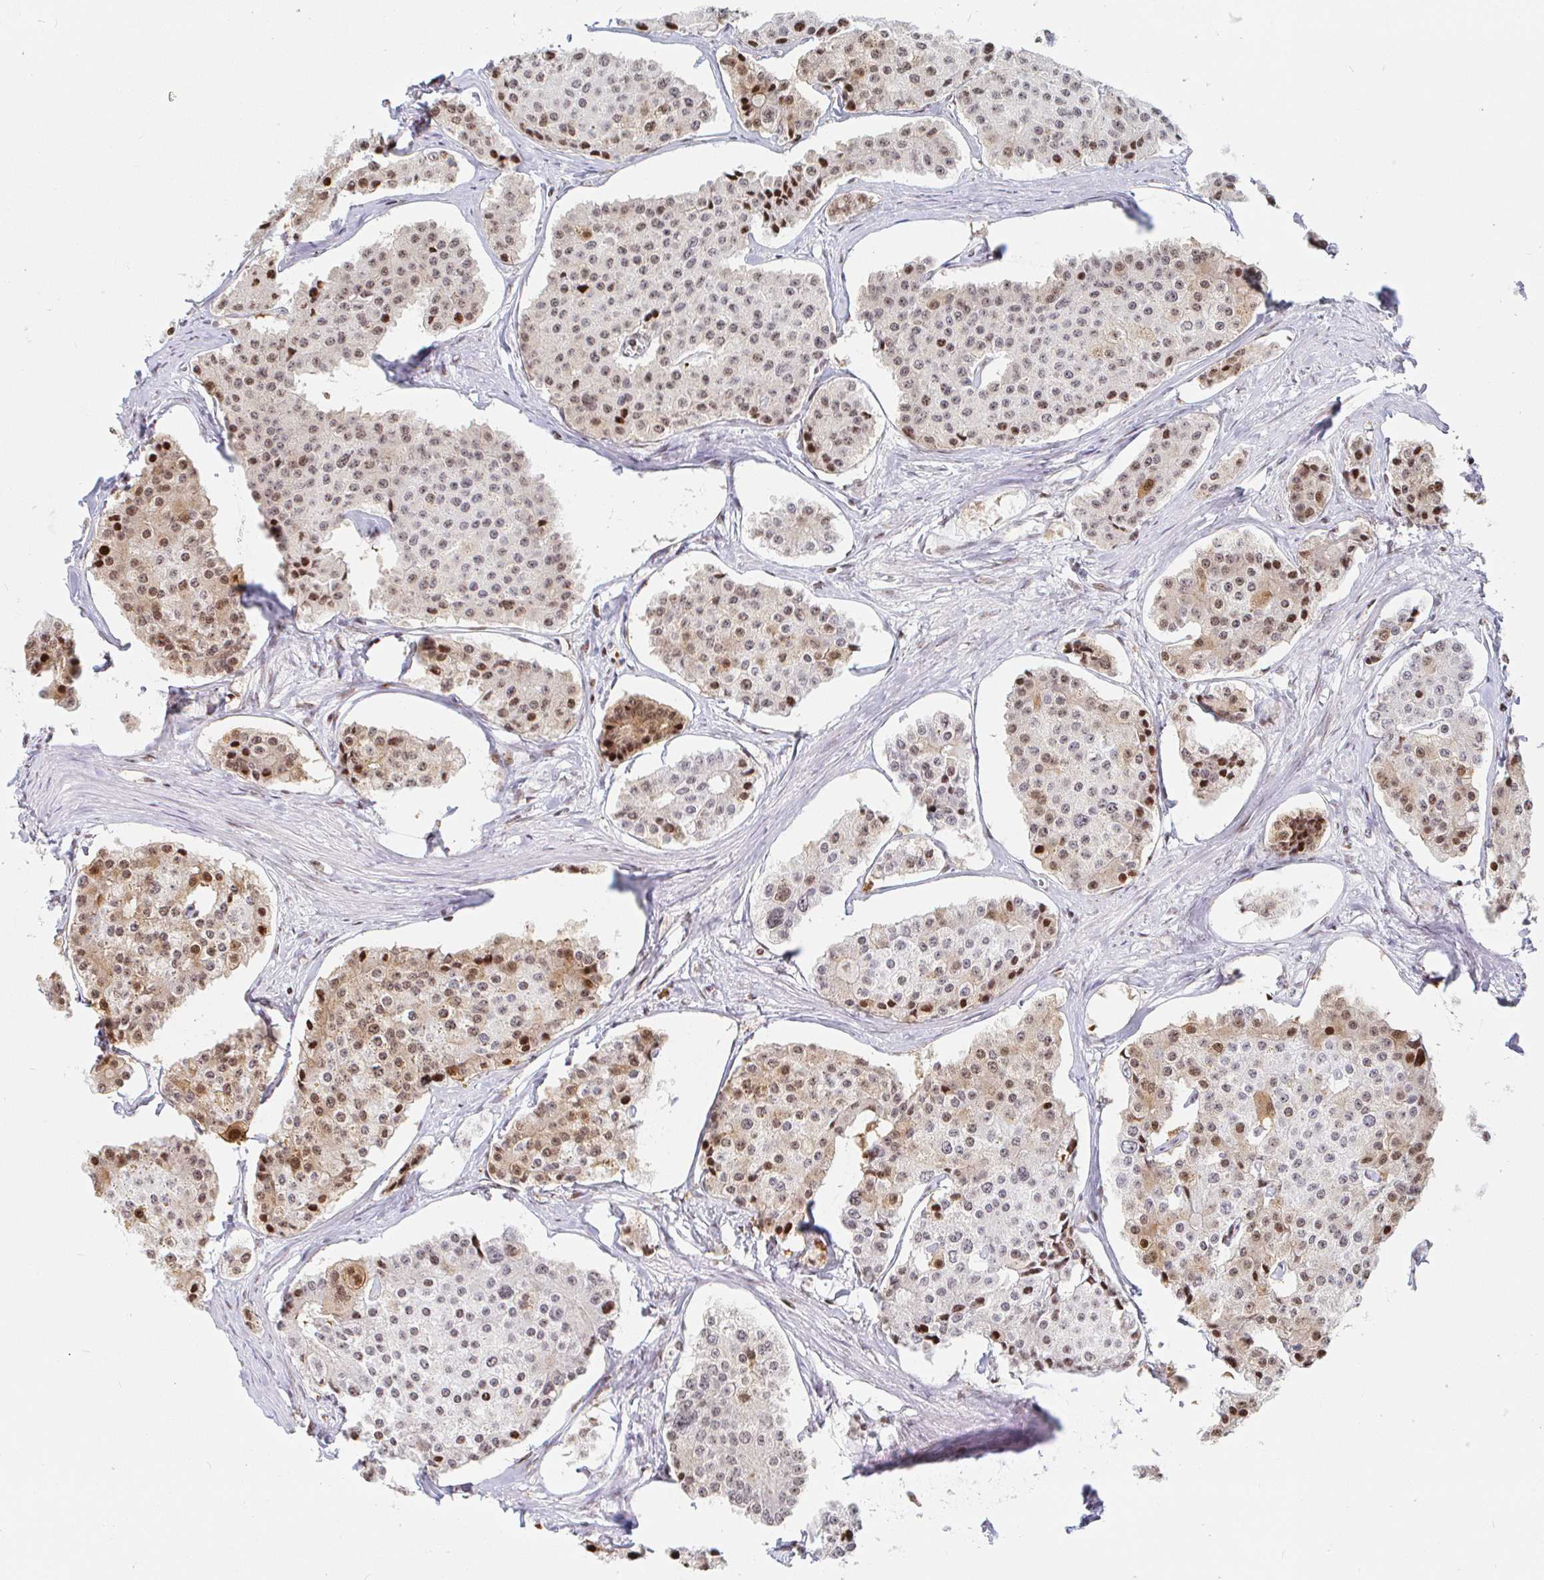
{"staining": {"intensity": "moderate", "quantity": ">75%", "location": "cytoplasmic/membranous,nuclear"}, "tissue": "carcinoid", "cell_type": "Tumor cells", "image_type": "cancer", "snomed": [{"axis": "morphology", "description": "Carcinoid, malignant, NOS"}, {"axis": "topography", "description": "Small intestine"}], "caption": "IHC (DAB (3,3'-diaminobenzidine)) staining of human malignant carcinoid exhibits moderate cytoplasmic/membranous and nuclear protein positivity in approximately >75% of tumor cells.", "gene": "HOXC10", "patient": {"sex": "female", "age": 65}}